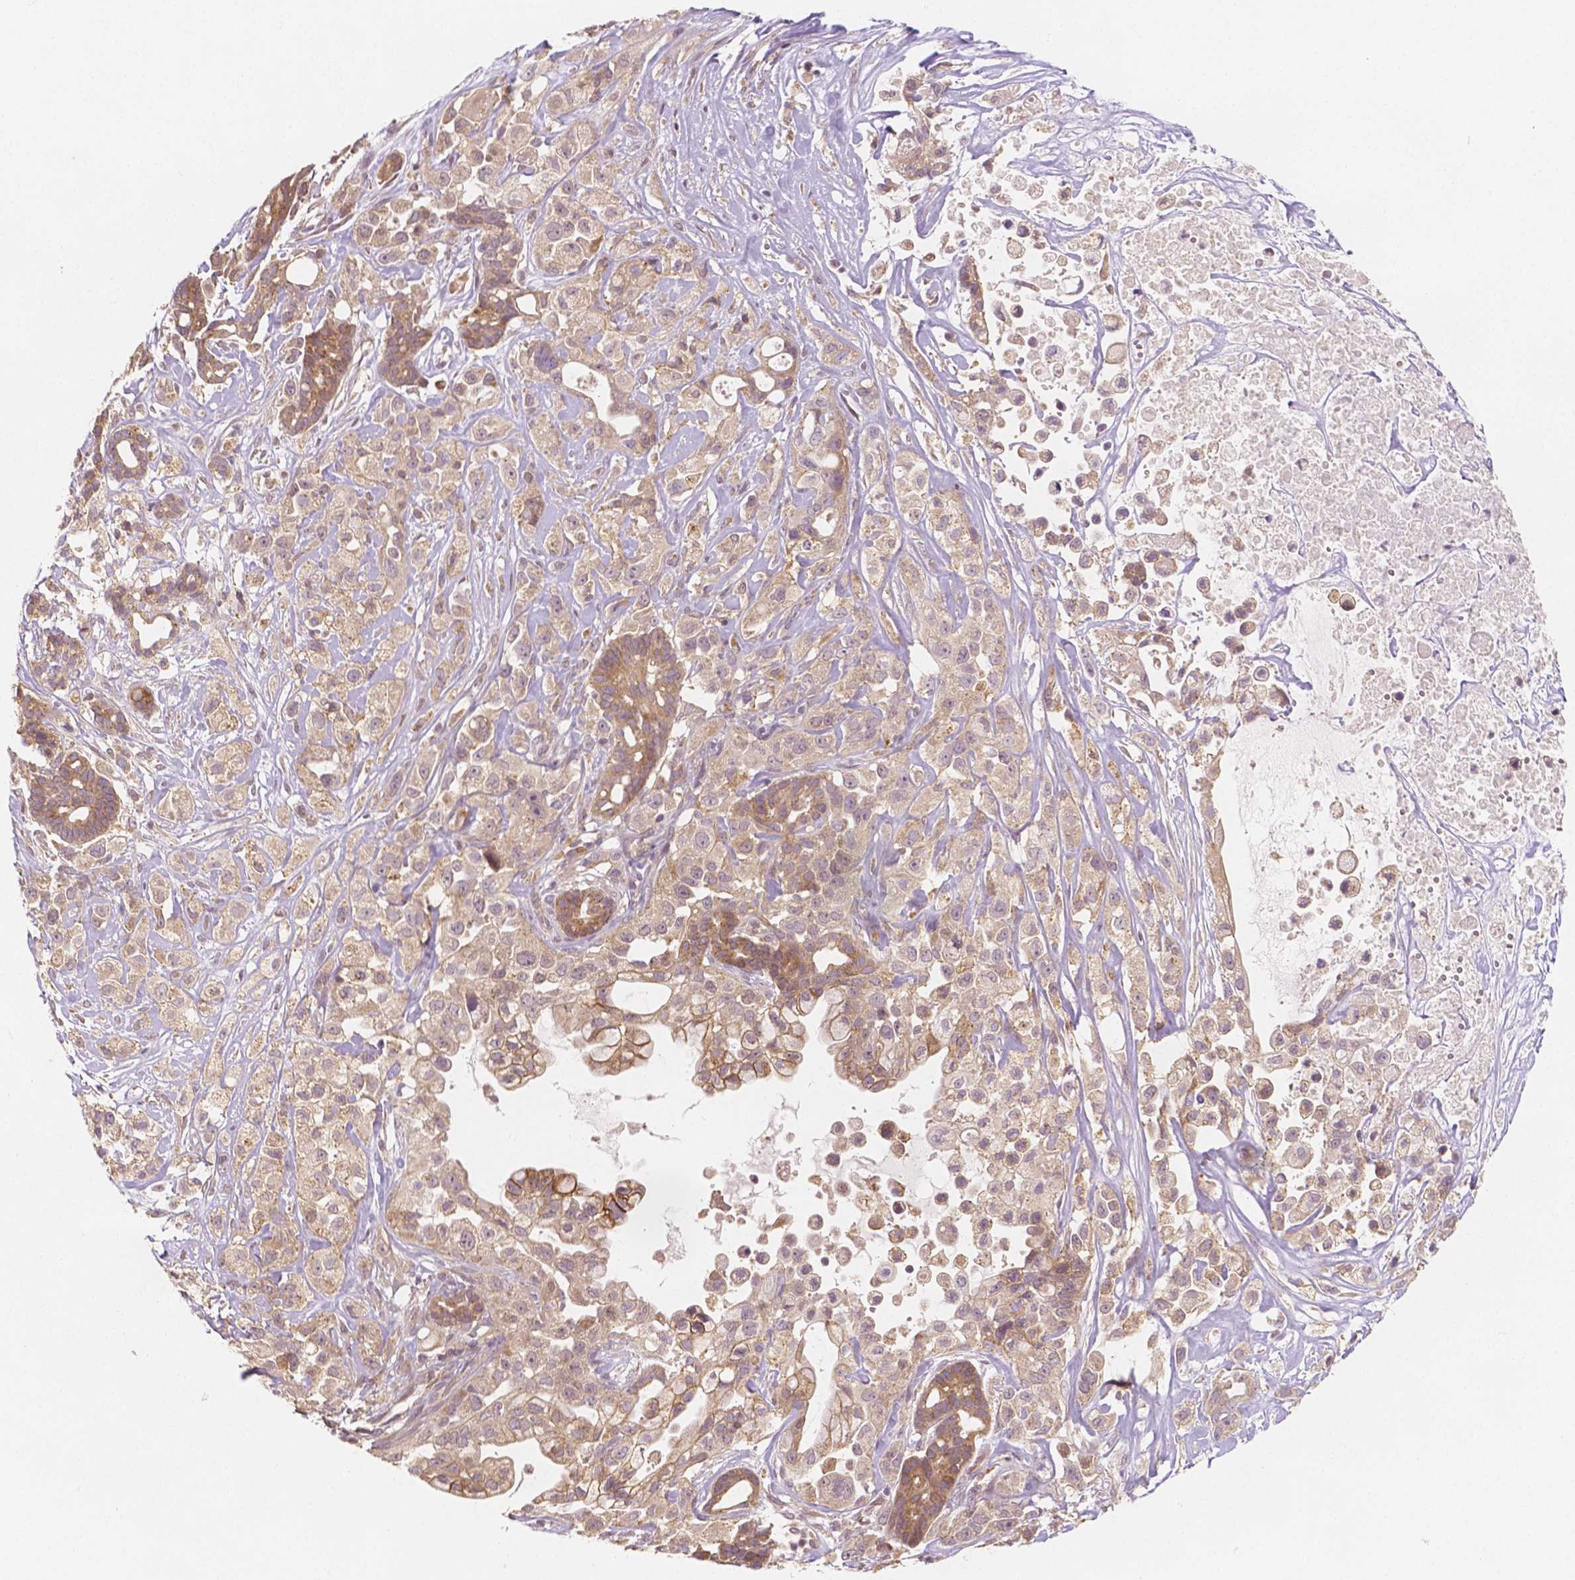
{"staining": {"intensity": "weak", "quantity": ">75%", "location": "cytoplasmic/membranous"}, "tissue": "pancreatic cancer", "cell_type": "Tumor cells", "image_type": "cancer", "snomed": [{"axis": "morphology", "description": "Adenocarcinoma, NOS"}, {"axis": "topography", "description": "Pancreas"}], "caption": "Pancreatic adenocarcinoma stained with a protein marker displays weak staining in tumor cells.", "gene": "SNX12", "patient": {"sex": "male", "age": 44}}